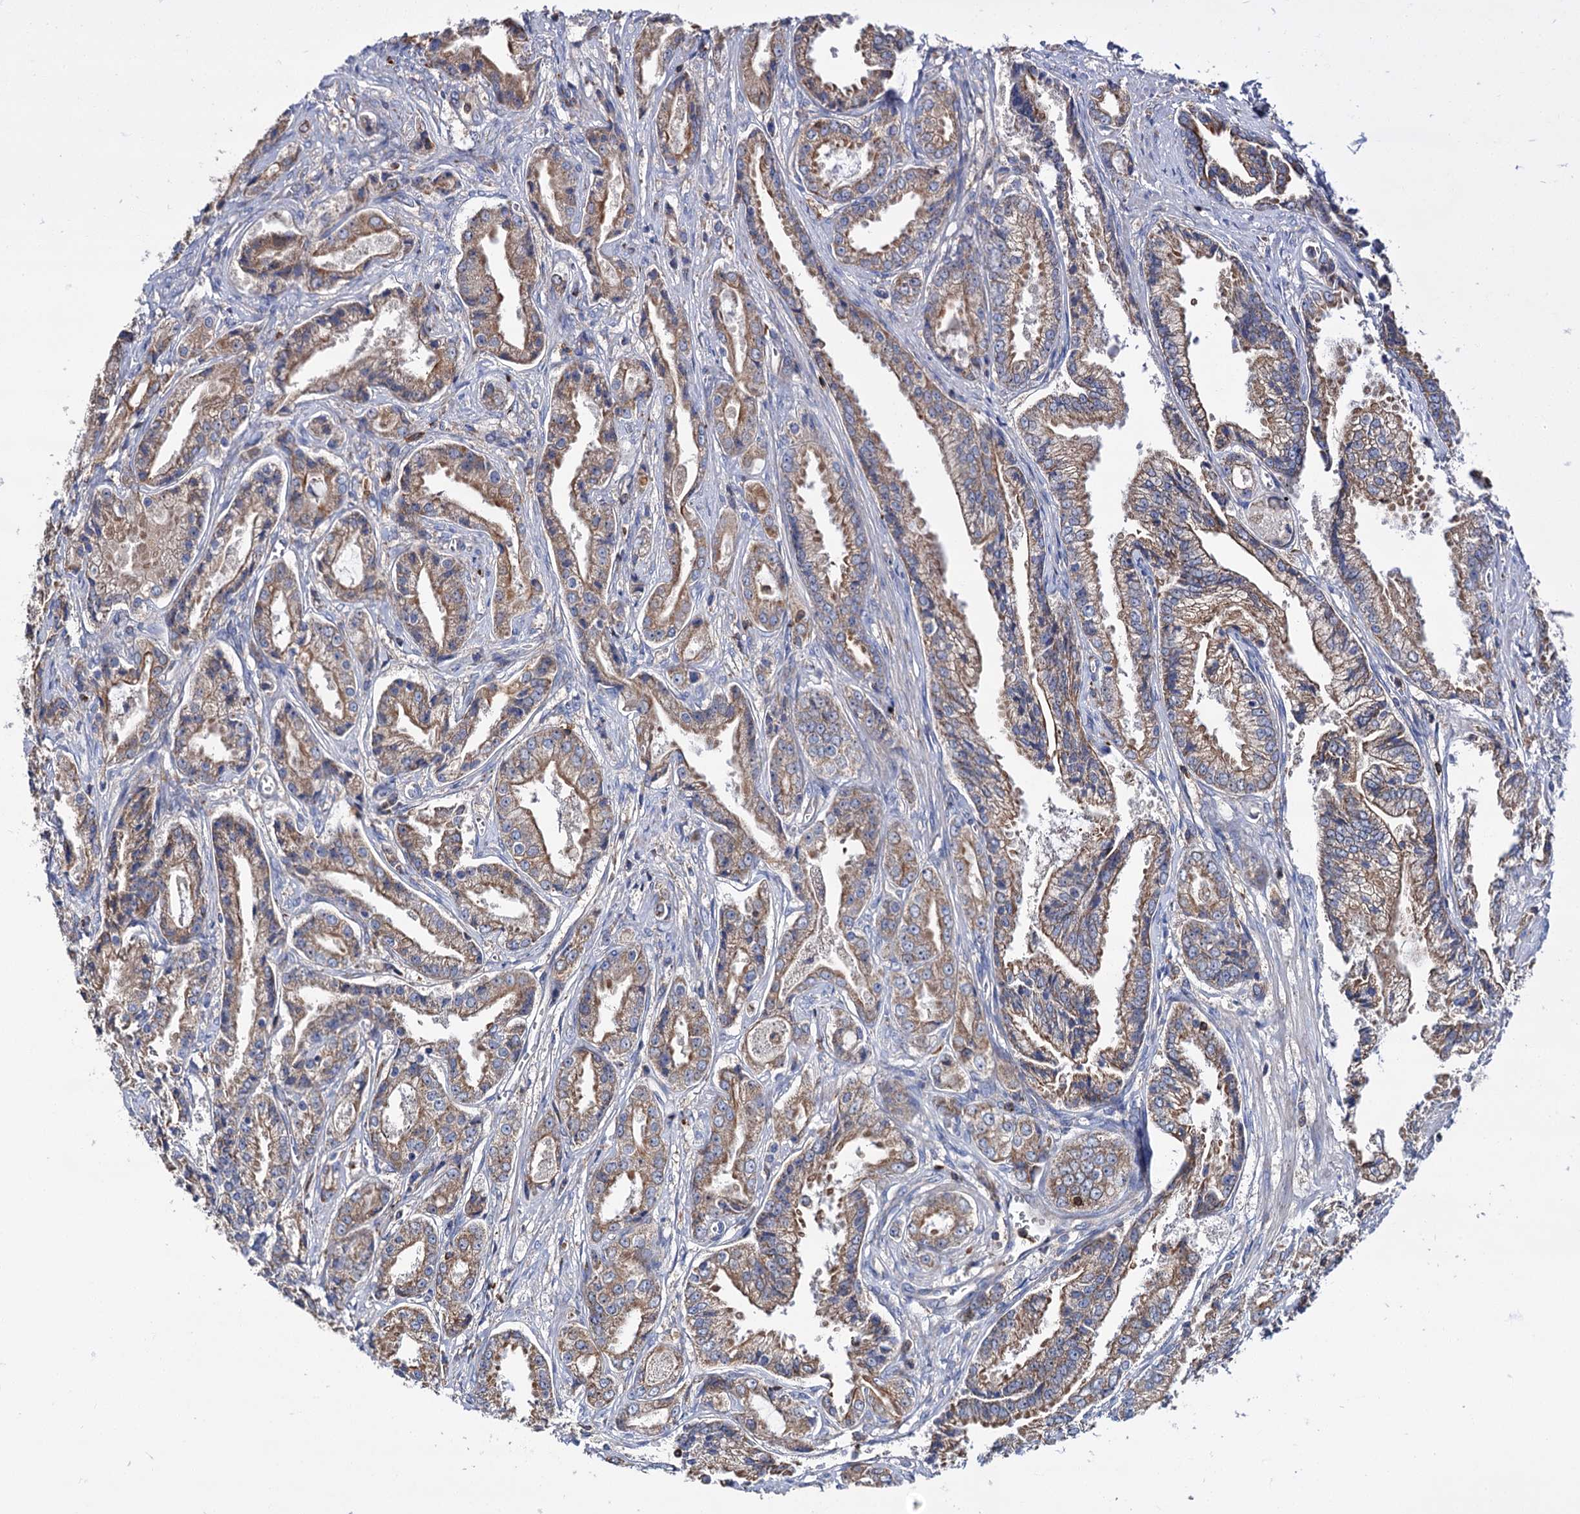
{"staining": {"intensity": "moderate", "quantity": ">75%", "location": "cytoplasmic/membranous"}, "tissue": "prostate cancer", "cell_type": "Tumor cells", "image_type": "cancer", "snomed": [{"axis": "morphology", "description": "Adenocarcinoma, High grade"}, {"axis": "topography", "description": "Prostate"}], "caption": "Brown immunohistochemical staining in prostate high-grade adenocarcinoma exhibits moderate cytoplasmic/membranous staining in about >75% of tumor cells.", "gene": "UBASH3B", "patient": {"sex": "male", "age": 72}}